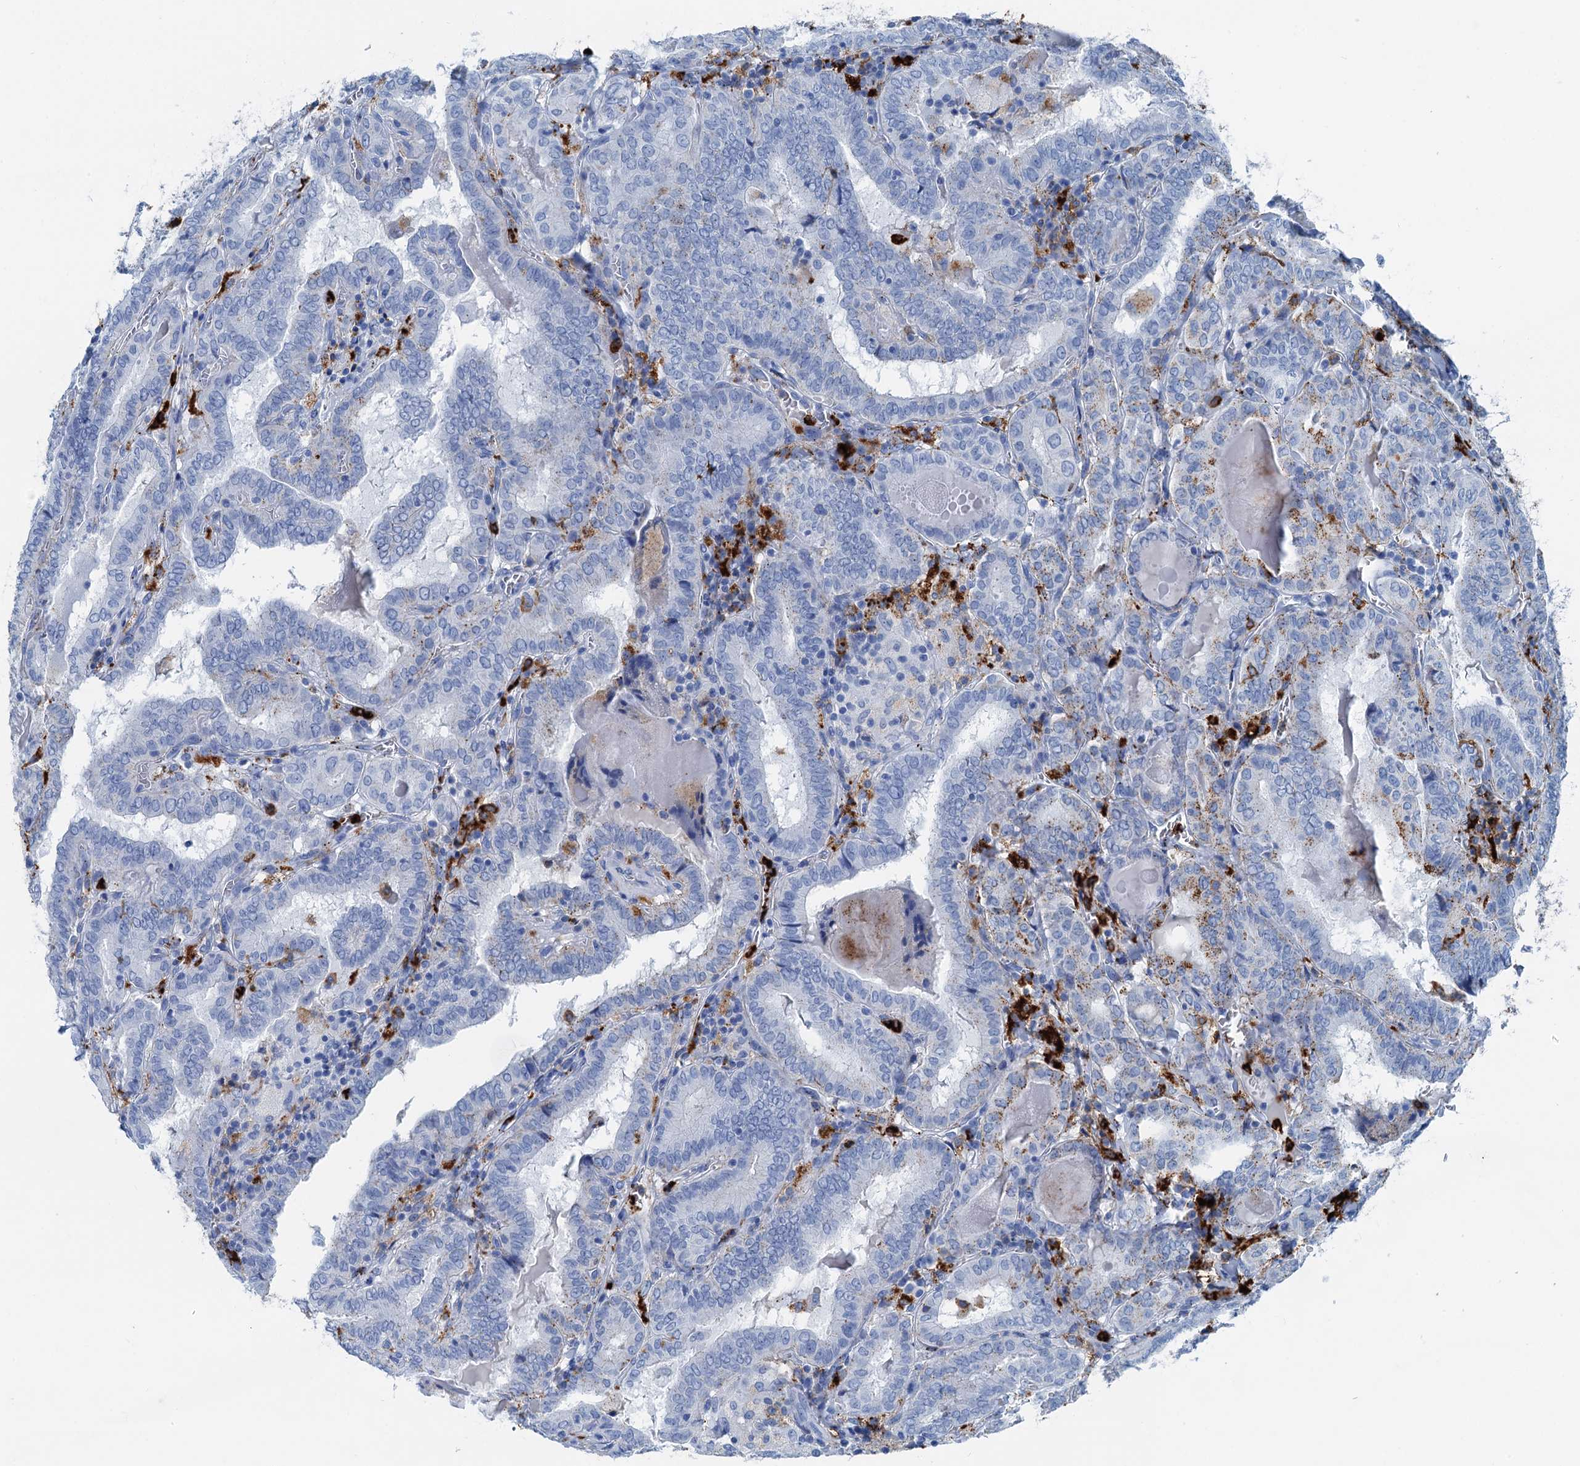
{"staining": {"intensity": "weak", "quantity": "<25%", "location": "cytoplasmic/membranous"}, "tissue": "thyroid cancer", "cell_type": "Tumor cells", "image_type": "cancer", "snomed": [{"axis": "morphology", "description": "Papillary adenocarcinoma, NOS"}, {"axis": "topography", "description": "Thyroid gland"}], "caption": "Papillary adenocarcinoma (thyroid) stained for a protein using IHC demonstrates no staining tumor cells.", "gene": "PLAC8", "patient": {"sex": "female", "age": 72}}